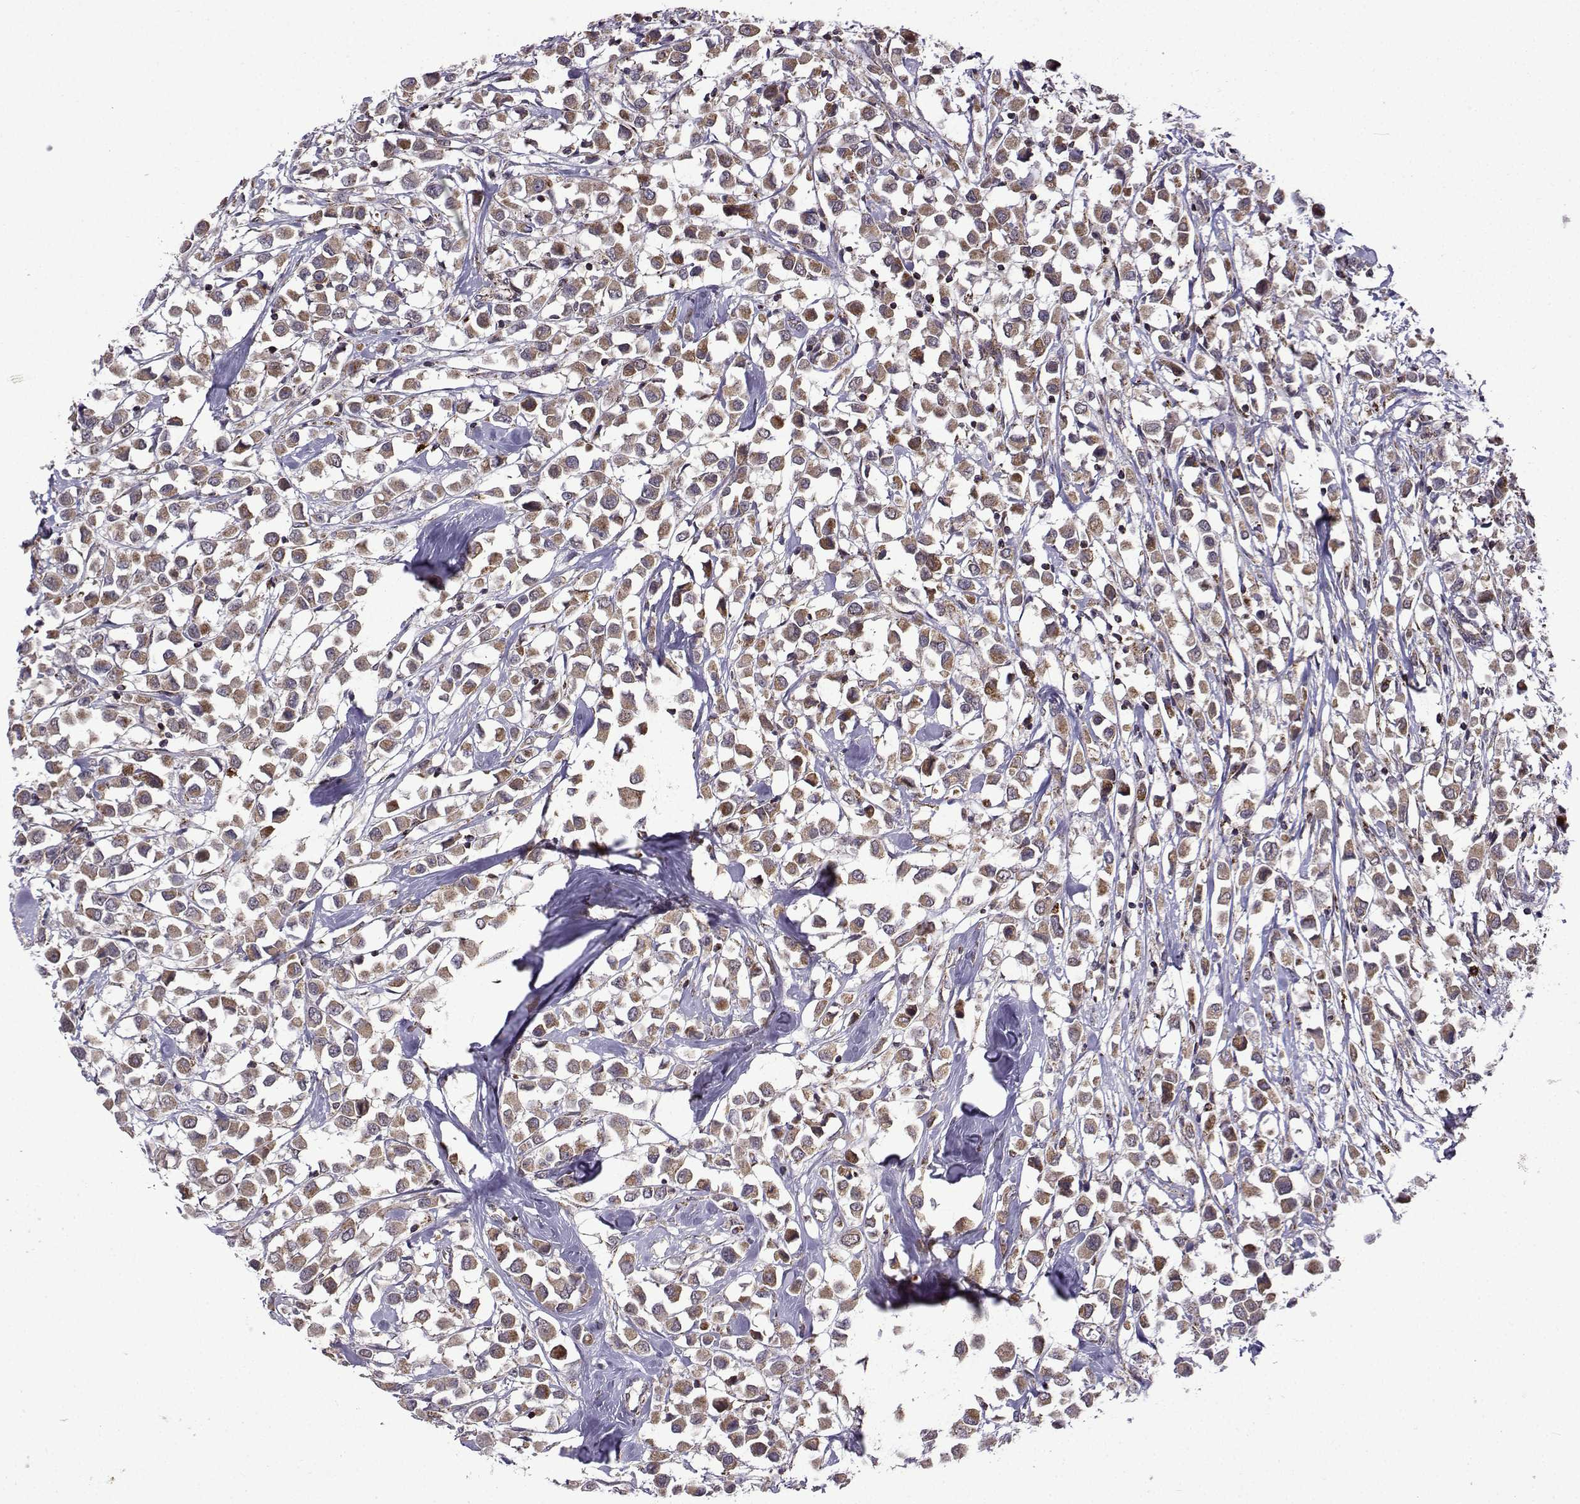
{"staining": {"intensity": "moderate", "quantity": "25%-75%", "location": "cytoplasmic/membranous"}, "tissue": "breast cancer", "cell_type": "Tumor cells", "image_type": "cancer", "snomed": [{"axis": "morphology", "description": "Duct carcinoma"}, {"axis": "topography", "description": "Breast"}], "caption": "Breast cancer stained with DAB (3,3'-diaminobenzidine) immunohistochemistry shows medium levels of moderate cytoplasmic/membranous positivity in approximately 25%-75% of tumor cells.", "gene": "TAB2", "patient": {"sex": "female", "age": 61}}